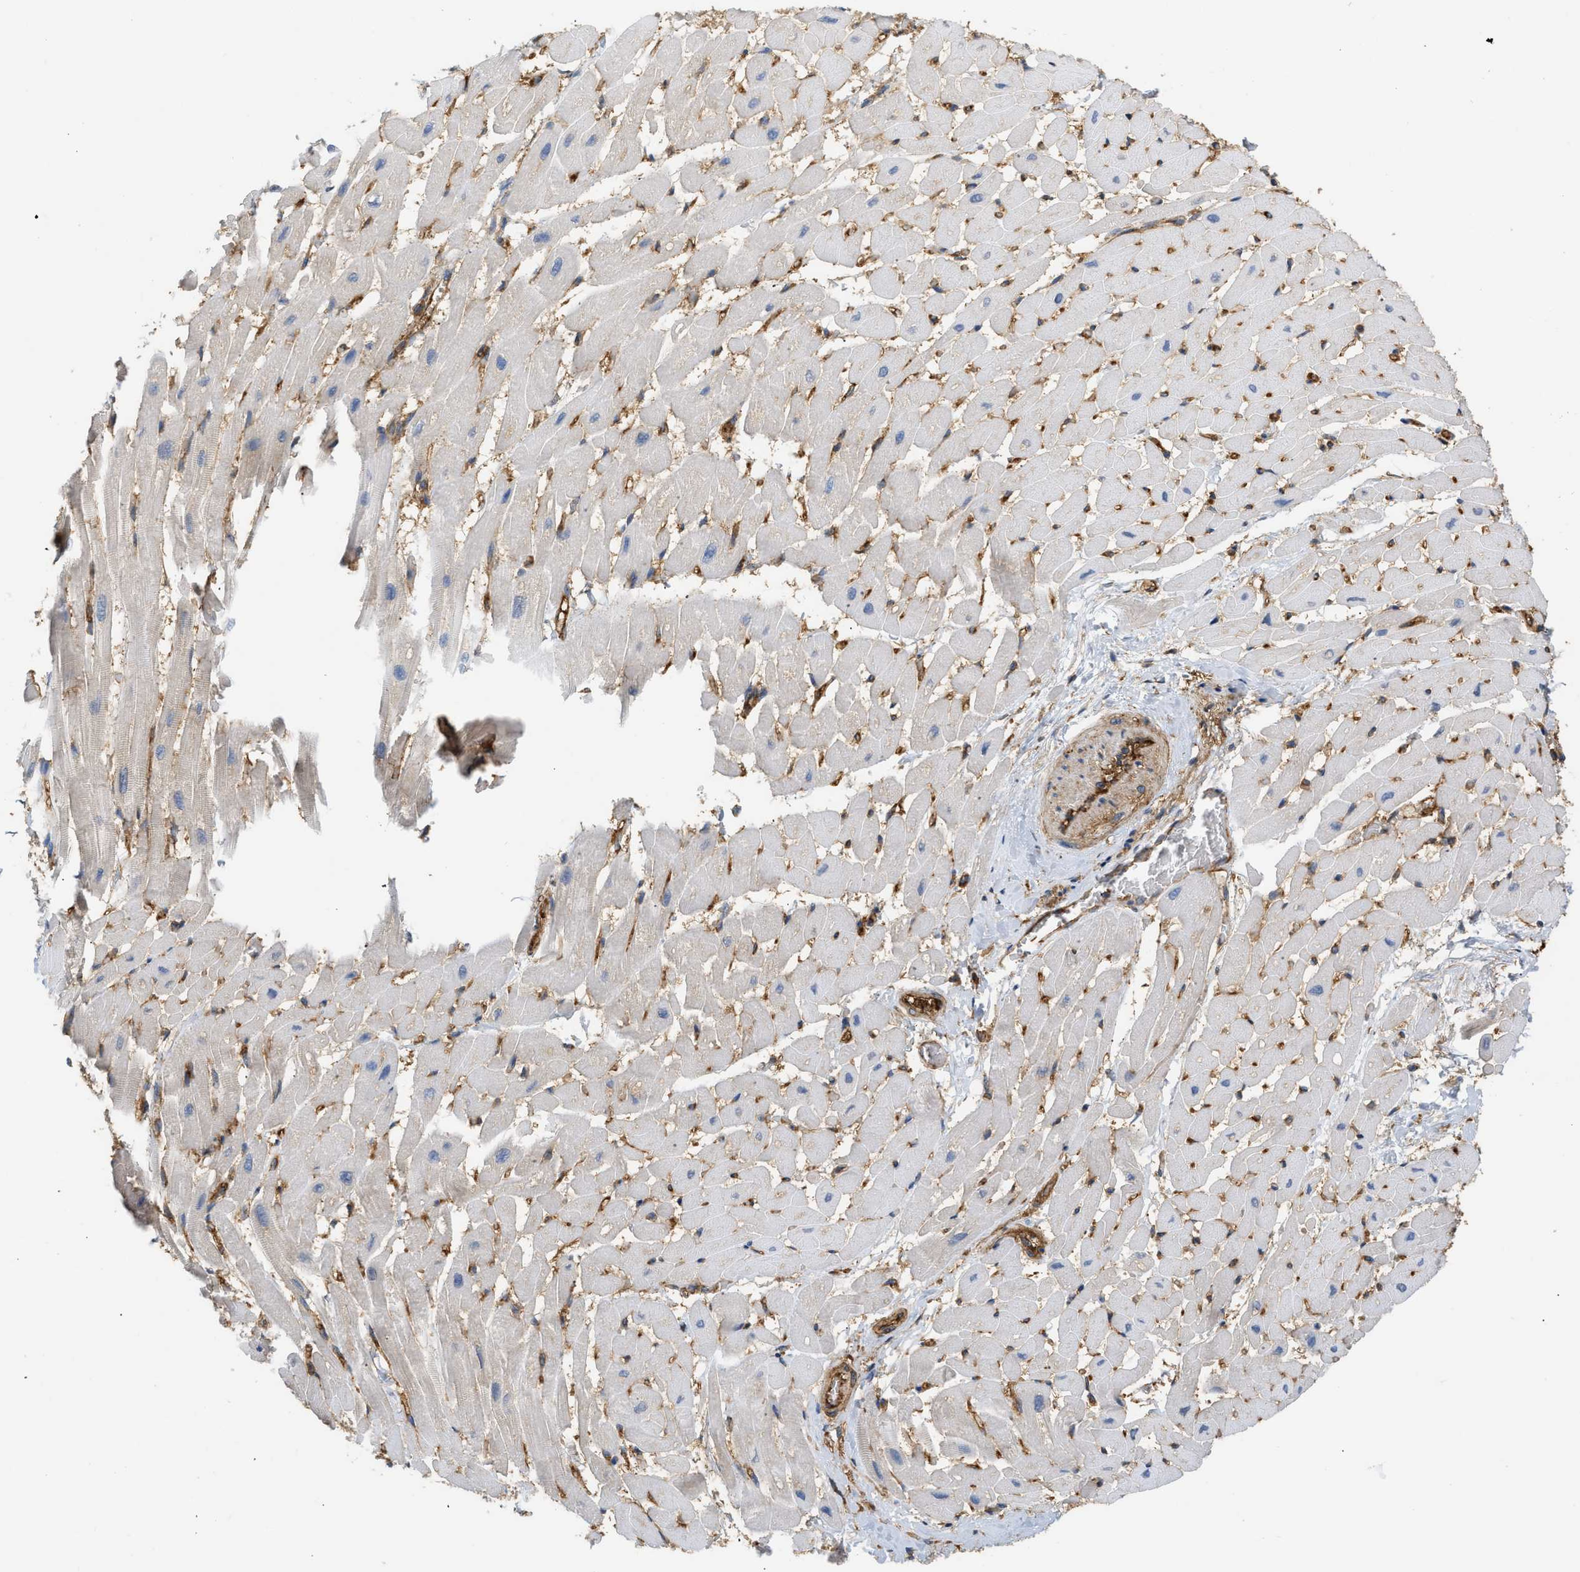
{"staining": {"intensity": "weak", "quantity": "25%-75%", "location": "cytoplasmic/membranous"}, "tissue": "heart muscle", "cell_type": "Cardiomyocytes", "image_type": "normal", "snomed": [{"axis": "morphology", "description": "Normal tissue, NOS"}, {"axis": "topography", "description": "Heart"}], "caption": "High-power microscopy captured an IHC micrograph of normal heart muscle, revealing weak cytoplasmic/membranous staining in approximately 25%-75% of cardiomyocytes. The staining was performed using DAB, with brown indicating positive protein expression. Nuclei are stained blue with hematoxylin.", "gene": "GNB4", "patient": {"sex": "male", "age": 45}}